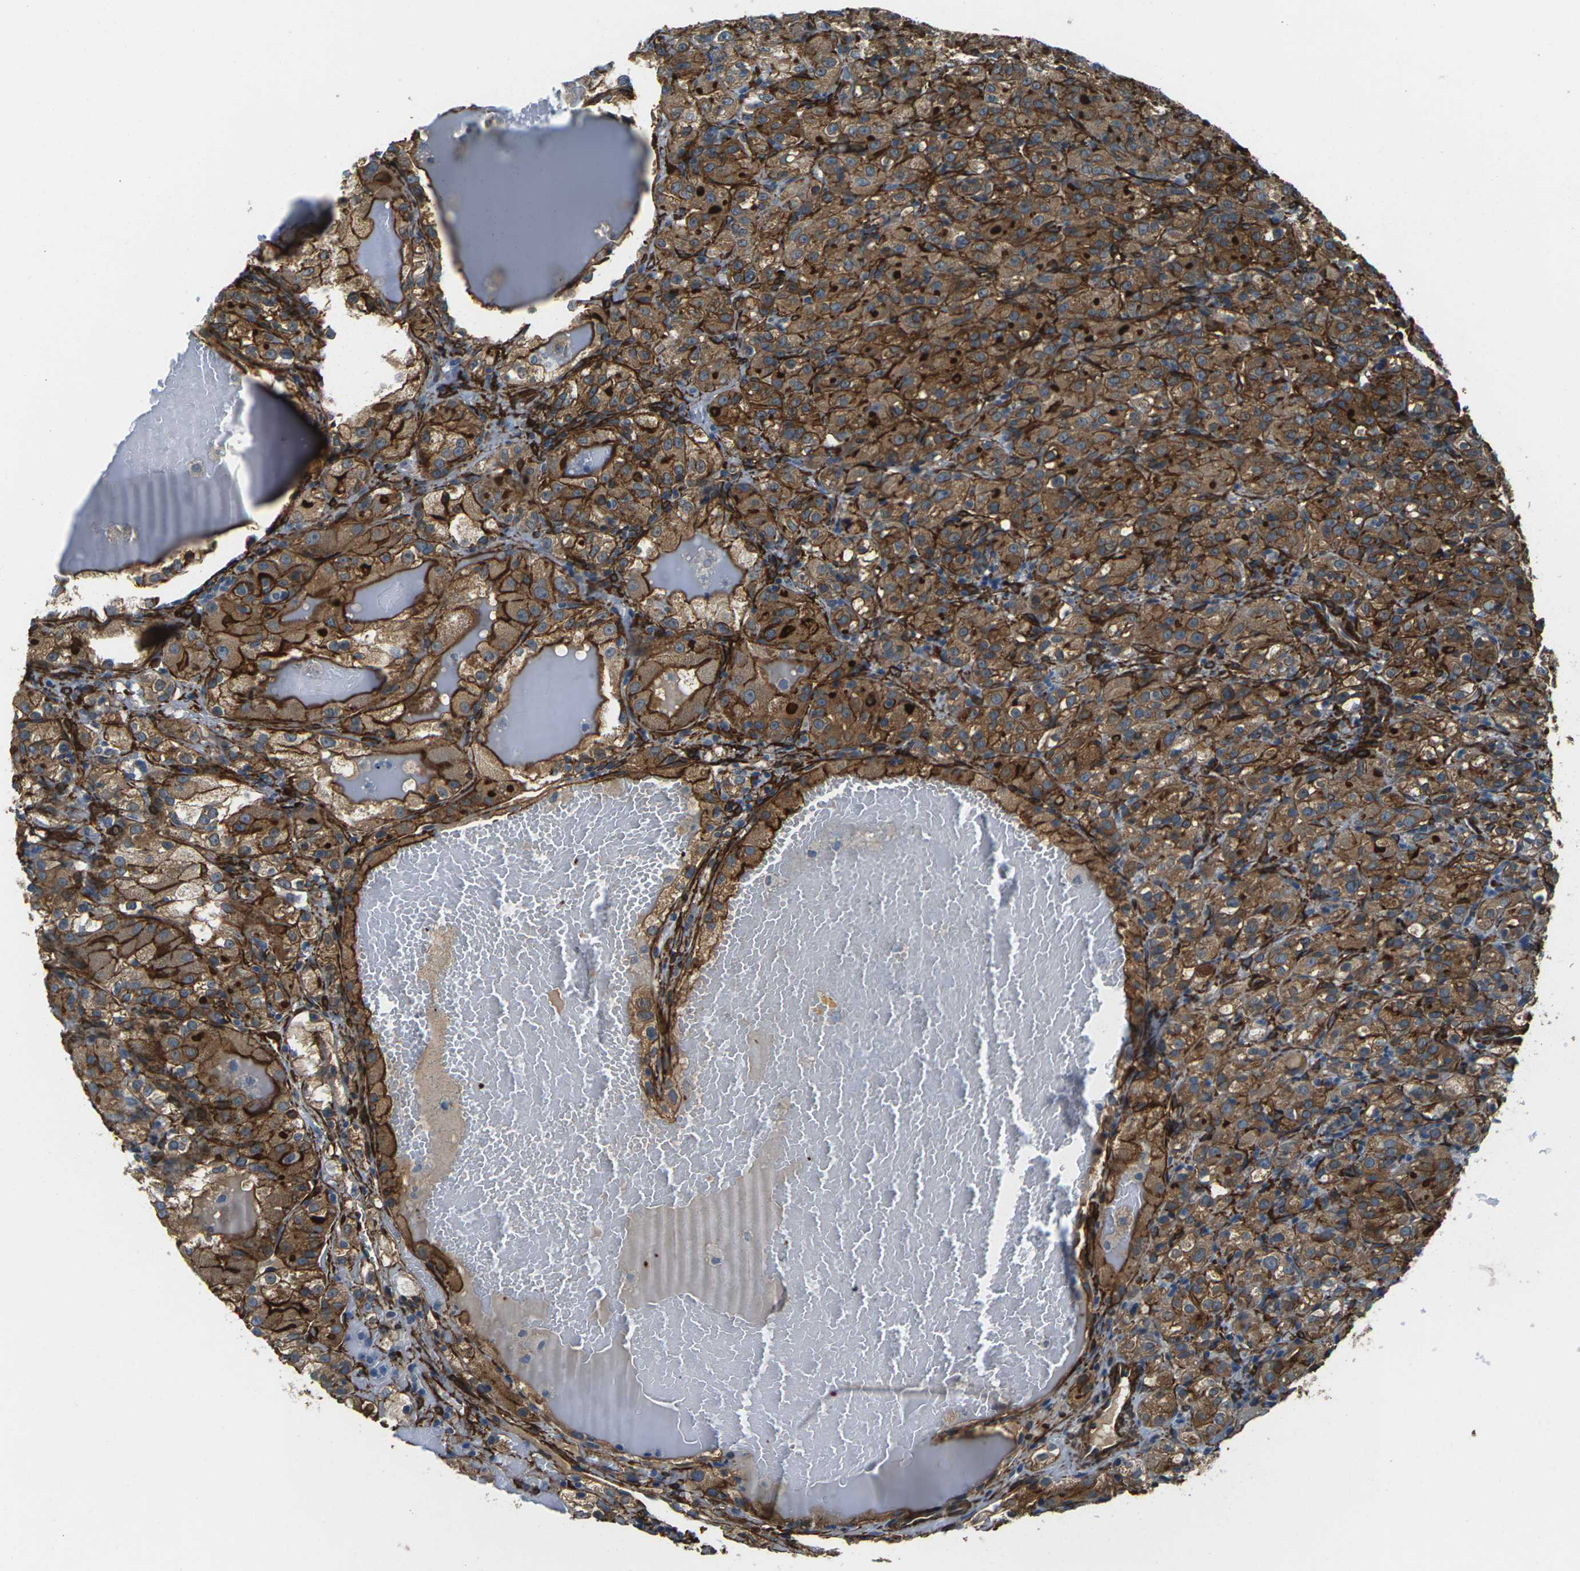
{"staining": {"intensity": "strong", "quantity": ">75%", "location": "cytoplasmic/membranous"}, "tissue": "renal cancer", "cell_type": "Tumor cells", "image_type": "cancer", "snomed": [{"axis": "morphology", "description": "Normal tissue, NOS"}, {"axis": "morphology", "description": "Adenocarcinoma, NOS"}, {"axis": "topography", "description": "Kidney"}], "caption": "IHC photomicrograph of neoplastic tissue: renal adenocarcinoma stained using immunohistochemistry (IHC) reveals high levels of strong protein expression localized specifically in the cytoplasmic/membranous of tumor cells, appearing as a cytoplasmic/membranous brown color.", "gene": "GRAMD1C", "patient": {"sex": "male", "age": 61}}